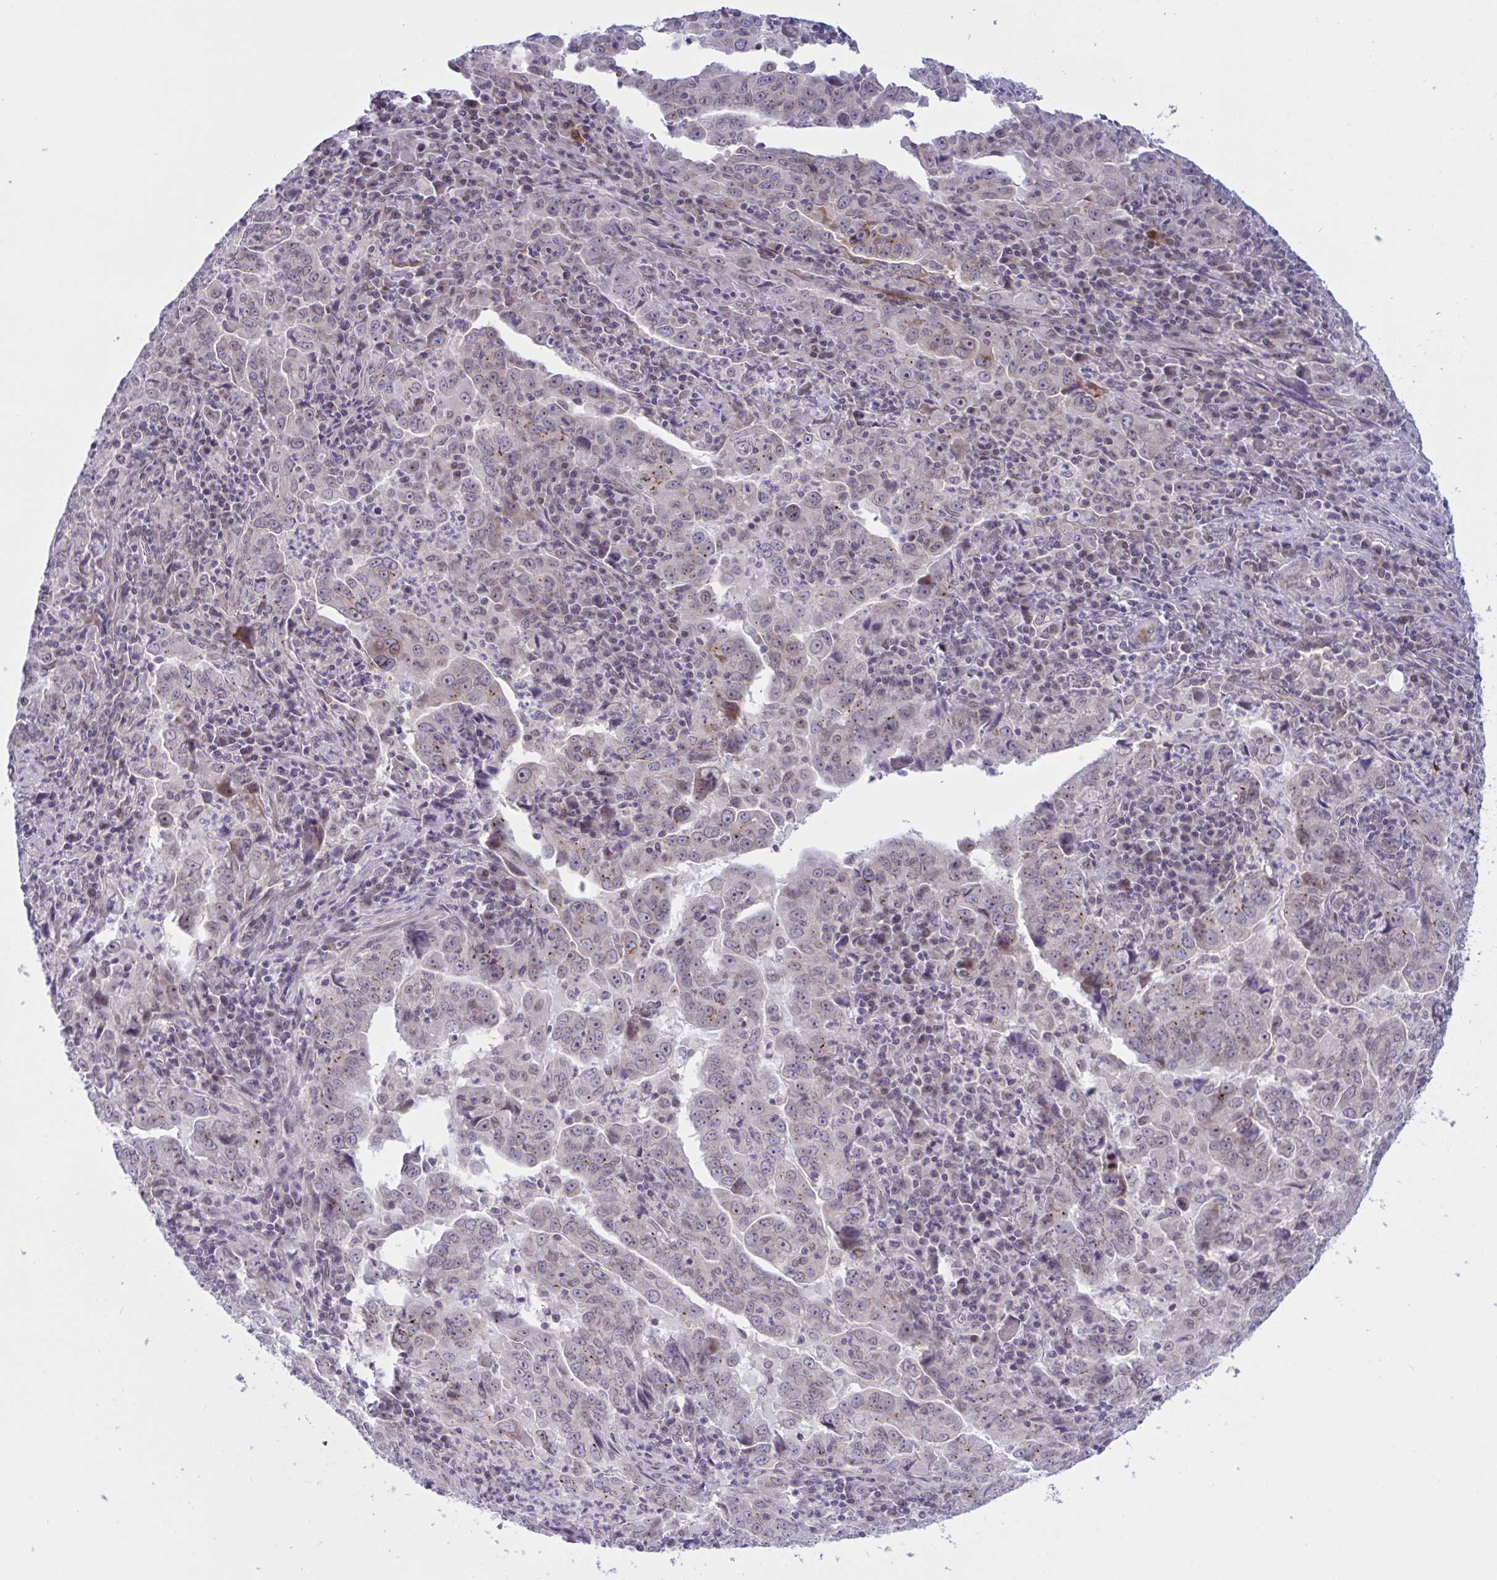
{"staining": {"intensity": "weak", "quantity": "25%-75%", "location": "cytoplasmic/membranous,nuclear"}, "tissue": "lung cancer", "cell_type": "Tumor cells", "image_type": "cancer", "snomed": [{"axis": "morphology", "description": "Adenocarcinoma, NOS"}, {"axis": "topography", "description": "Lung"}], "caption": "Immunohistochemical staining of human lung cancer (adenocarcinoma) displays low levels of weak cytoplasmic/membranous and nuclear protein staining in approximately 25%-75% of tumor cells. The staining was performed using DAB, with brown indicating positive protein expression. Nuclei are stained blue with hematoxylin.", "gene": "DOCK11", "patient": {"sex": "male", "age": 67}}